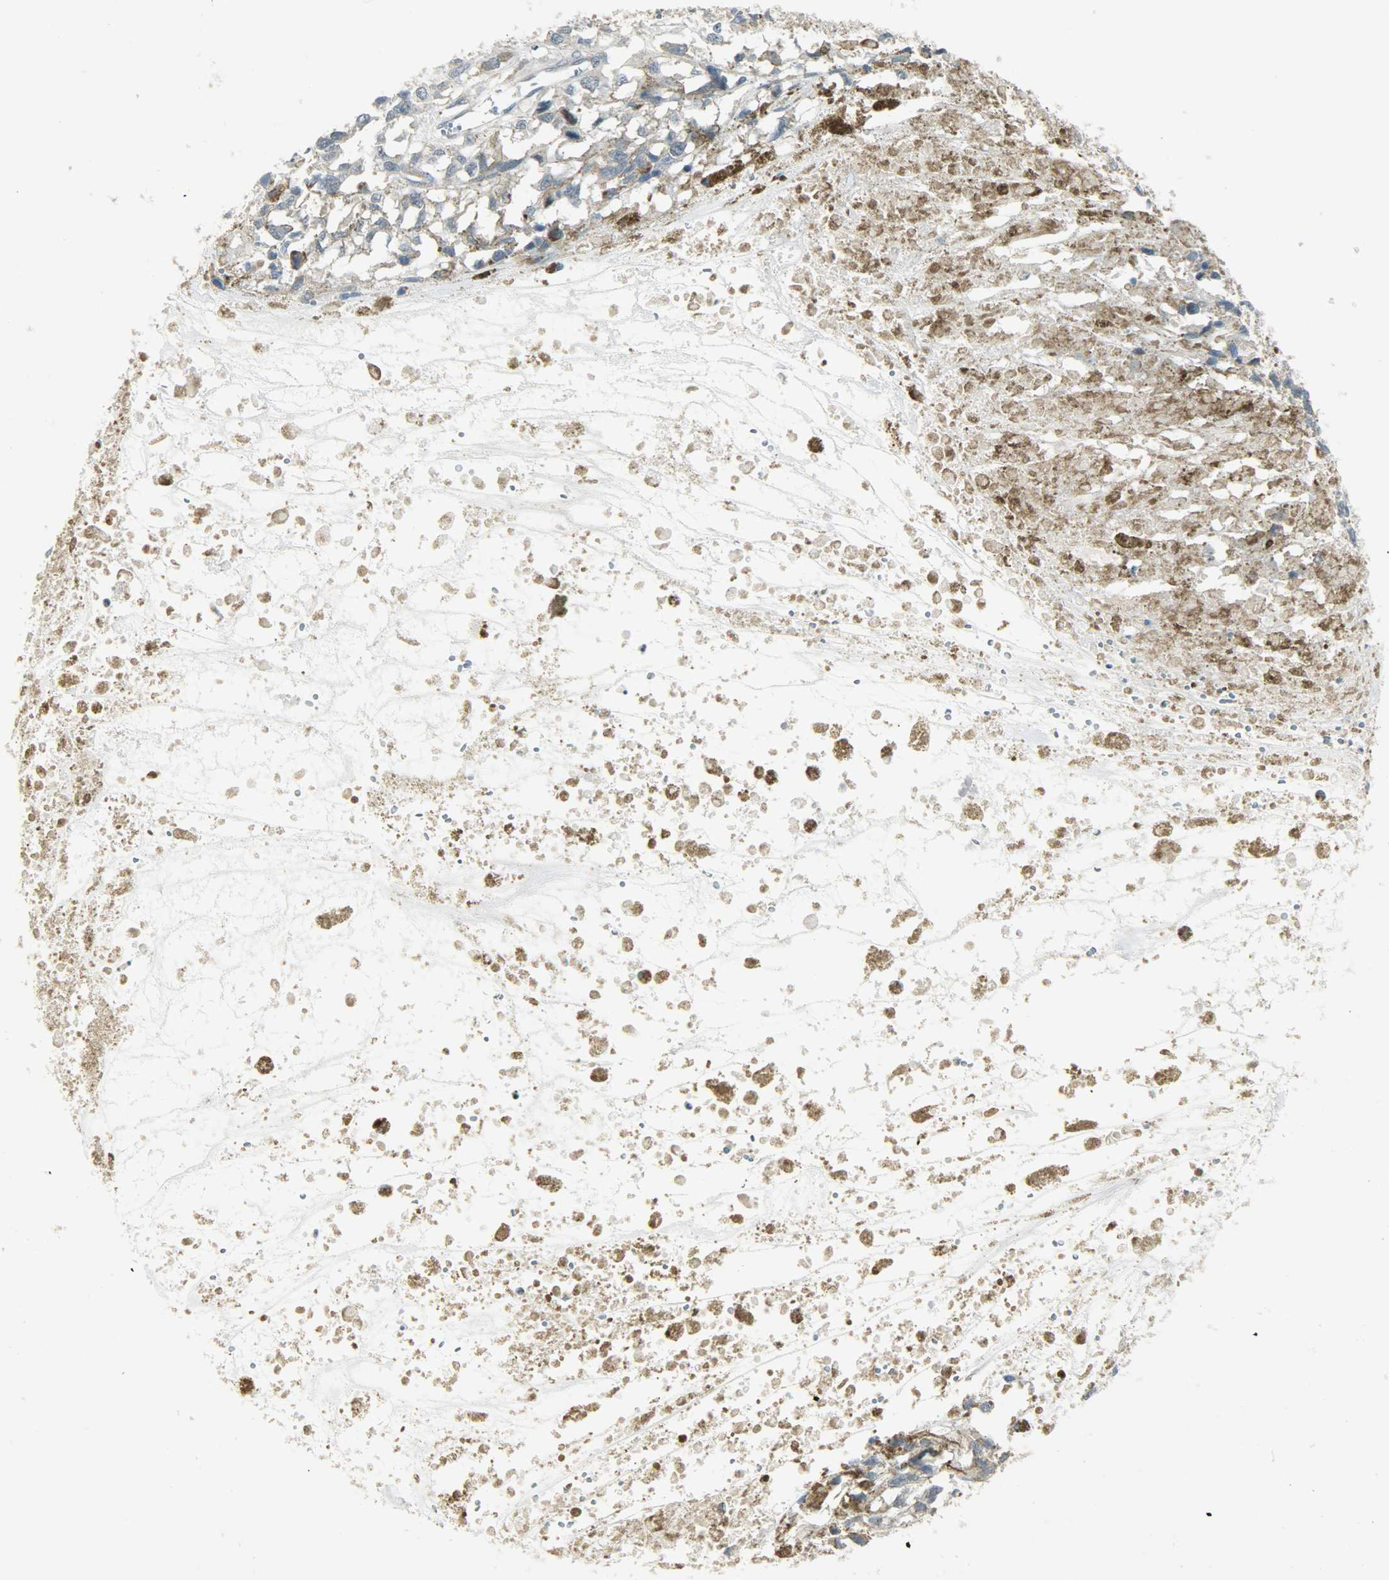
{"staining": {"intensity": "weak", "quantity": "25%-75%", "location": "cytoplasmic/membranous"}, "tissue": "melanoma", "cell_type": "Tumor cells", "image_type": "cancer", "snomed": [{"axis": "morphology", "description": "Malignant melanoma, Metastatic site"}, {"axis": "topography", "description": "Lymph node"}], "caption": "Human malignant melanoma (metastatic site) stained with a protein marker exhibits weak staining in tumor cells.", "gene": "IL15", "patient": {"sex": "male", "age": 59}}